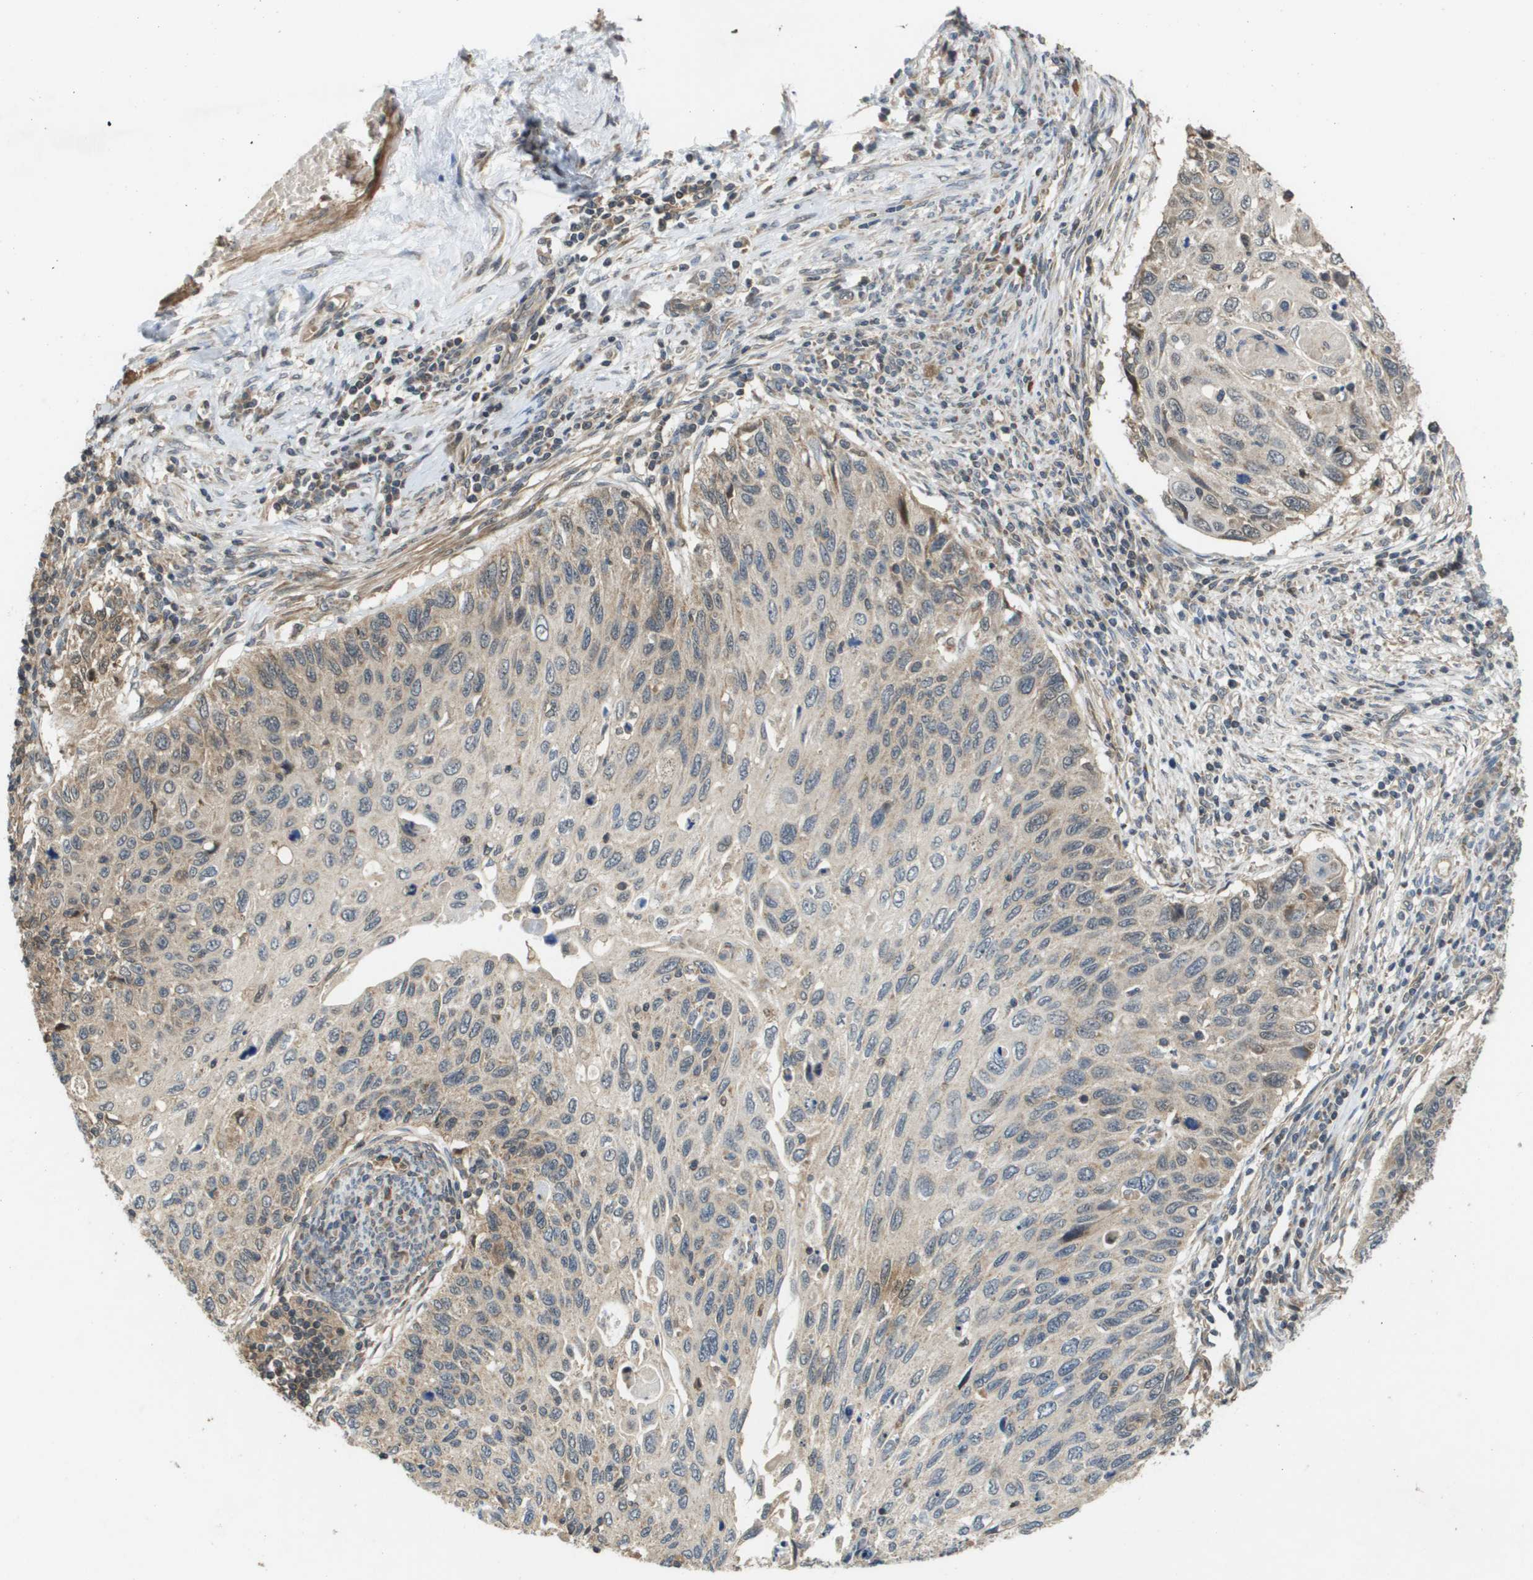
{"staining": {"intensity": "weak", "quantity": "<25%", "location": "cytoplasmic/membranous"}, "tissue": "cervical cancer", "cell_type": "Tumor cells", "image_type": "cancer", "snomed": [{"axis": "morphology", "description": "Squamous cell carcinoma, NOS"}, {"axis": "topography", "description": "Cervix"}], "caption": "Human cervical cancer (squamous cell carcinoma) stained for a protein using immunohistochemistry shows no positivity in tumor cells.", "gene": "RBM38", "patient": {"sex": "female", "age": 70}}